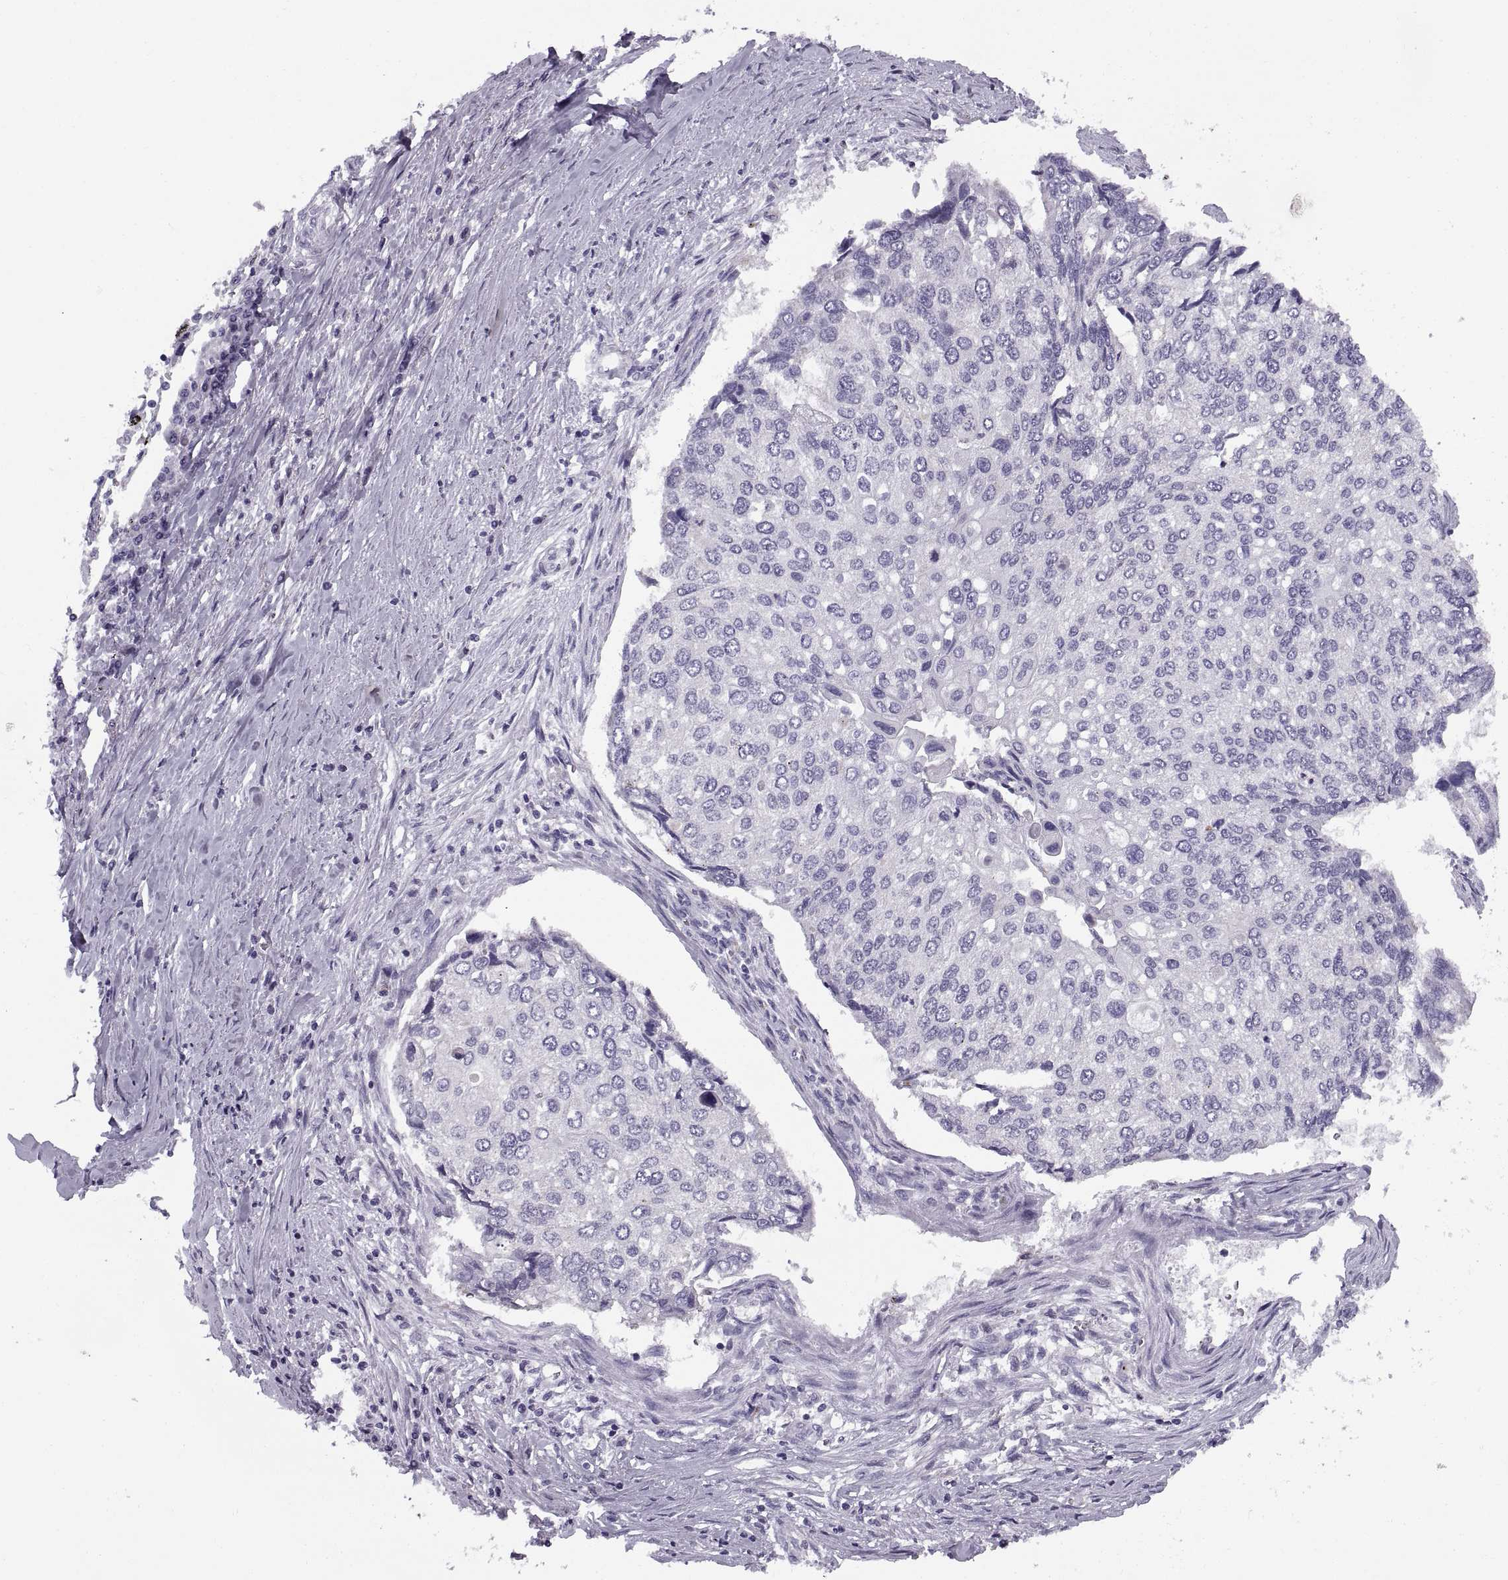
{"staining": {"intensity": "negative", "quantity": "none", "location": "none"}, "tissue": "lung cancer", "cell_type": "Tumor cells", "image_type": "cancer", "snomed": [{"axis": "morphology", "description": "Squamous cell carcinoma, NOS"}, {"axis": "morphology", "description": "Squamous cell carcinoma, metastatic, NOS"}, {"axis": "topography", "description": "Lung"}], "caption": "Tumor cells are negative for protein expression in human lung metastatic squamous cell carcinoma.", "gene": "CALCR", "patient": {"sex": "male", "age": 63}}